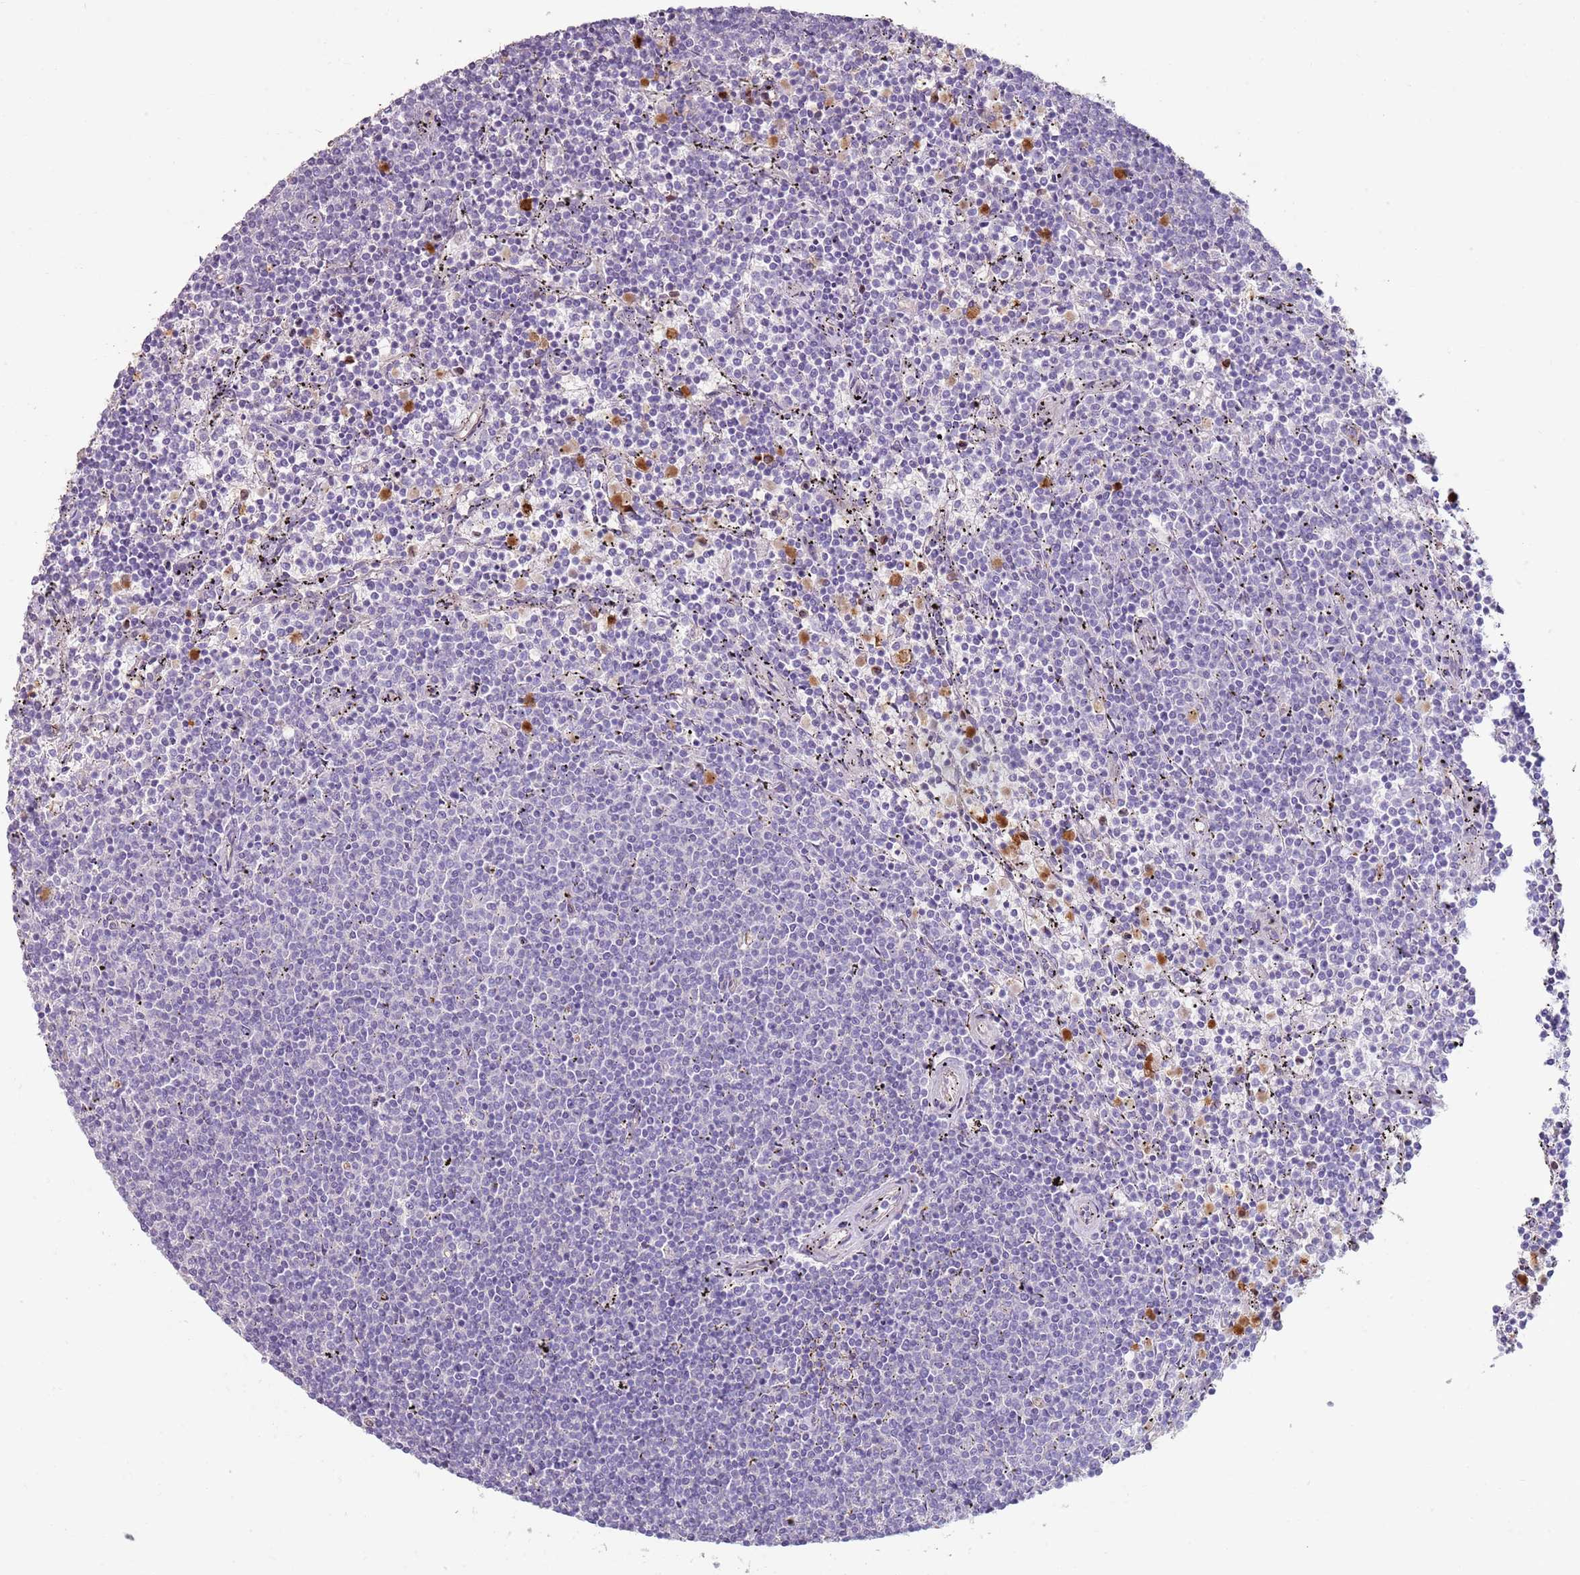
{"staining": {"intensity": "negative", "quantity": "none", "location": "none"}, "tissue": "lymphoma", "cell_type": "Tumor cells", "image_type": "cancer", "snomed": [{"axis": "morphology", "description": "Malignant lymphoma, non-Hodgkin's type, Low grade"}, {"axis": "topography", "description": "Spleen"}], "caption": "Immunohistochemical staining of low-grade malignant lymphoma, non-Hodgkin's type exhibits no significant staining in tumor cells. Brightfield microscopy of IHC stained with DAB (brown) and hematoxylin (blue), captured at high magnification.", "gene": "PHLPP2", "patient": {"sex": "female", "age": 50}}